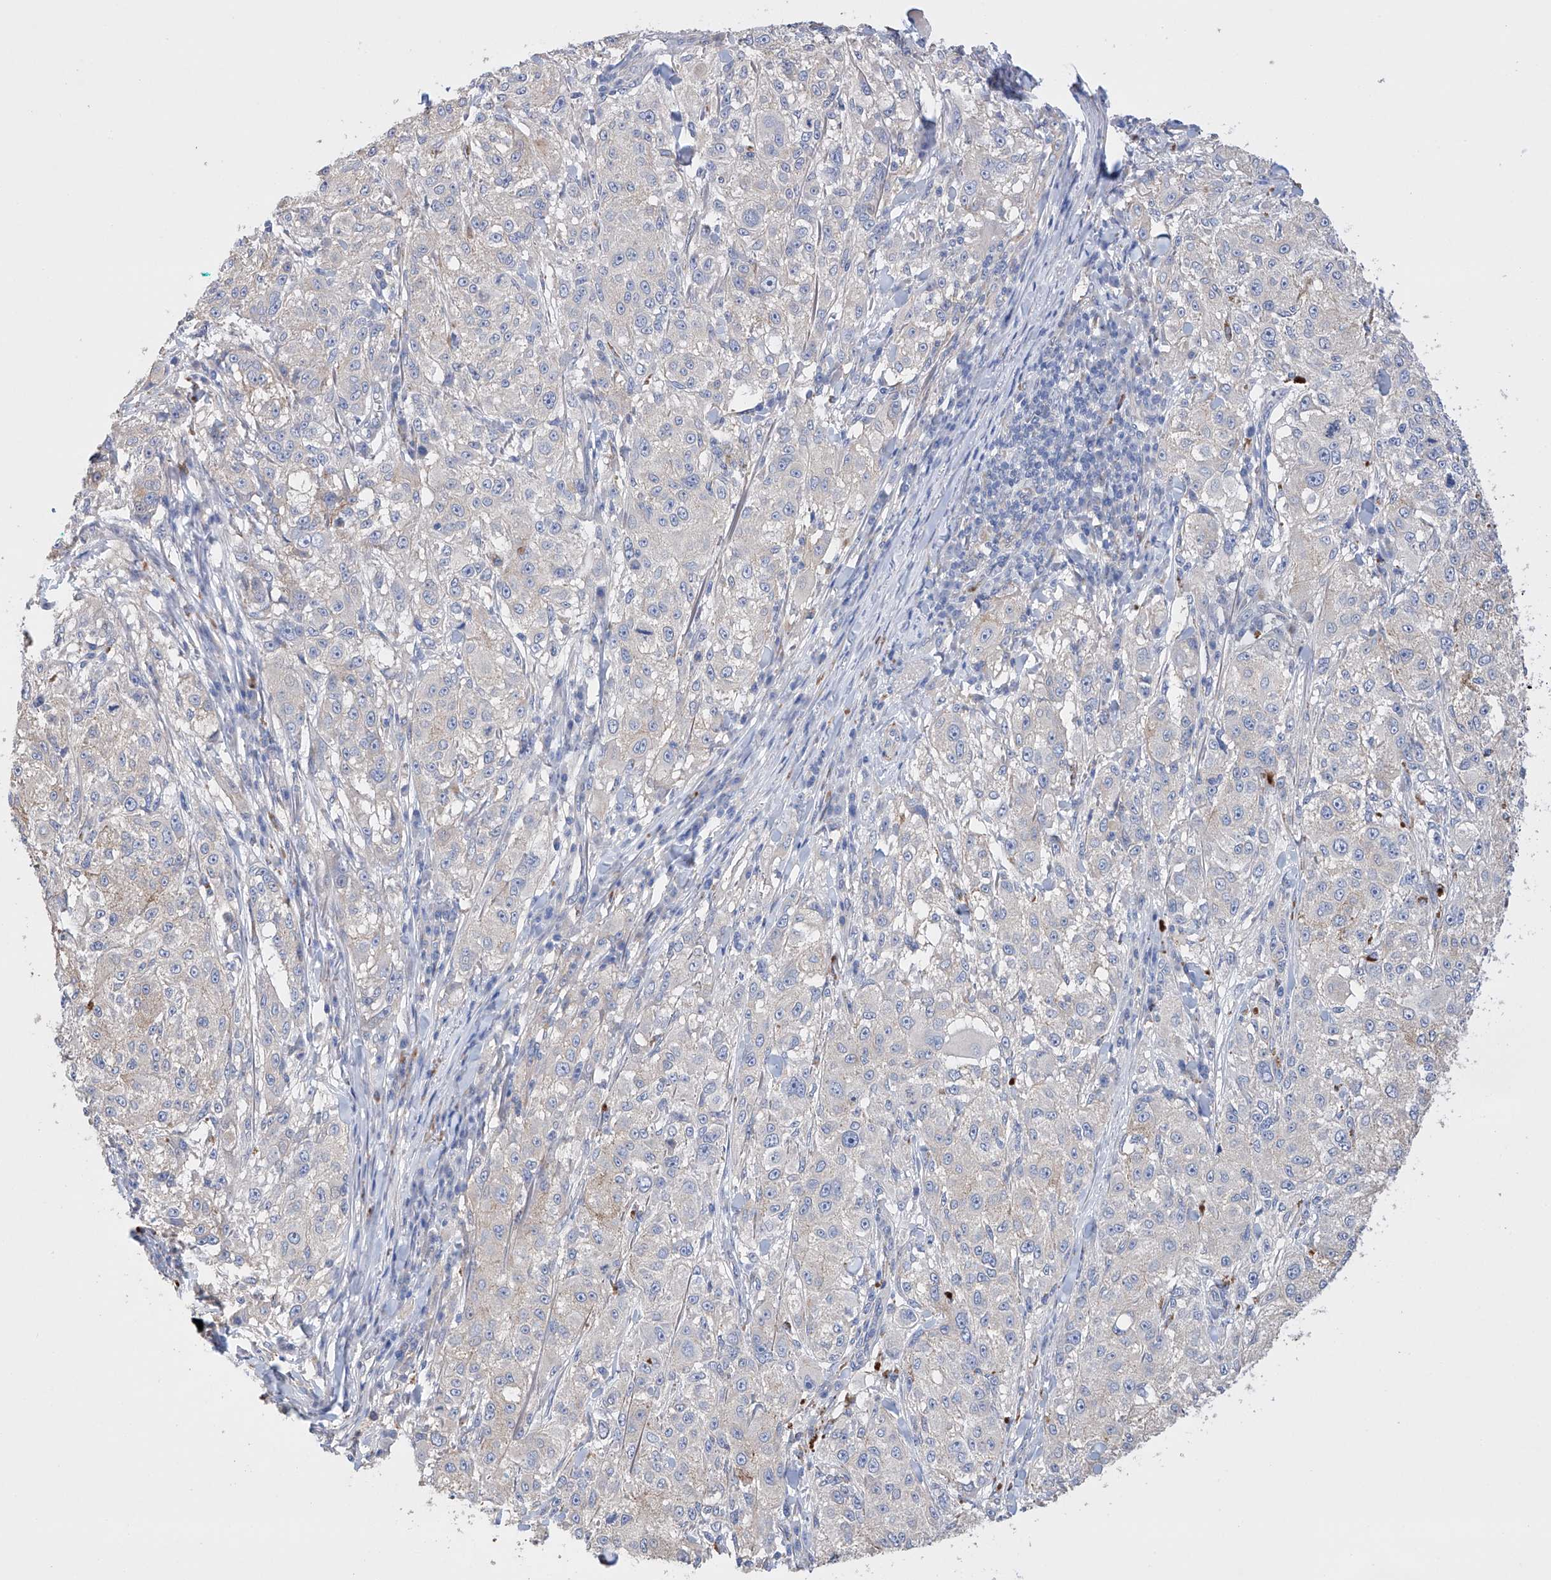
{"staining": {"intensity": "negative", "quantity": "none", "location": "none"}, "tissue": "melanoma", "cell_type": "Tumor cells", "image_type": "cancer", "snomed": [{"axis": "morphology", "description": "Necrosis, NOS"}, {"axis": "morphology", "description": "Malignant melanoma, NOS"}, {"axis": "topography", "description": "Skin"}], "caption": "High magnification brightfield microscopy of melanoma stained with DAB (brown) and counterstained with hematoxylin (blue): tumor cells show no significant expression.", "gene": "AFG1L", "patient": {"sex": "female", "age": 87}}